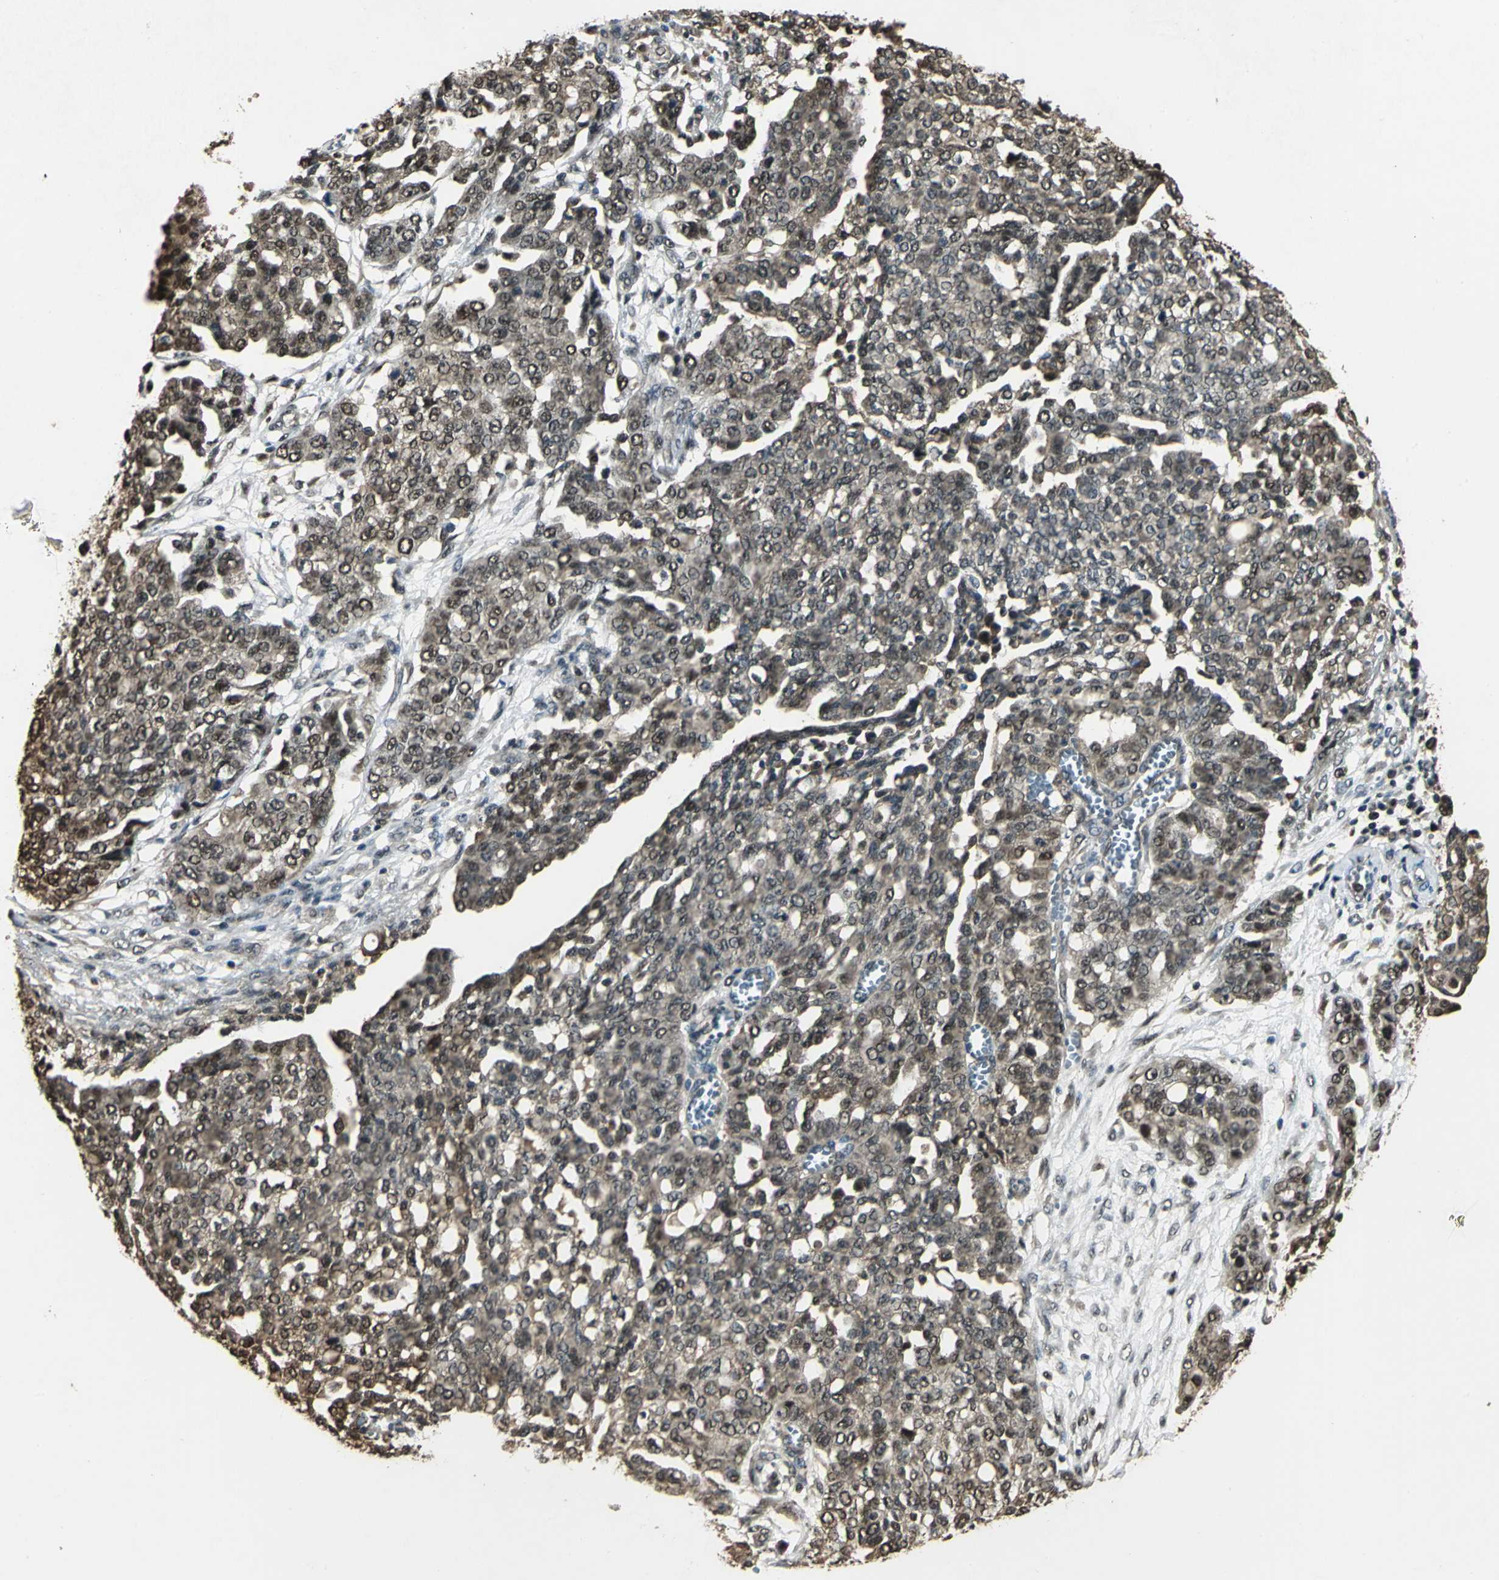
{"staining": {"intensity": "moderate", "quantity": "25%-75%", "location": "cytoplasmic/membranous,nuclear"}, "tissue": "ovarian cancer", "cell_type": "Tumor cells", "image_type": "cancer", "snomed": [{"axis": "morphology", "description": "Cystadenocarcinoma, serous, NOS"}, {"axis": "topography", "description": "Soft tissue"}, {"axis": "topography", "description": "Ovary"}], "caption": "High-magnification brightfield microscopy of ovarian cancer (serous cystadenocarcinoma) stained with DAB (3,3'-diaminobenzidine) (brown) and counterstained with hematoxylin (blue). tumor cells exhibit moderate cytoplasmic/membranous and nuclear staining is seen in about25%-75% of cells.", "gene": "PPP1R13L", "patient": {"sex": "female", "age": 57}}